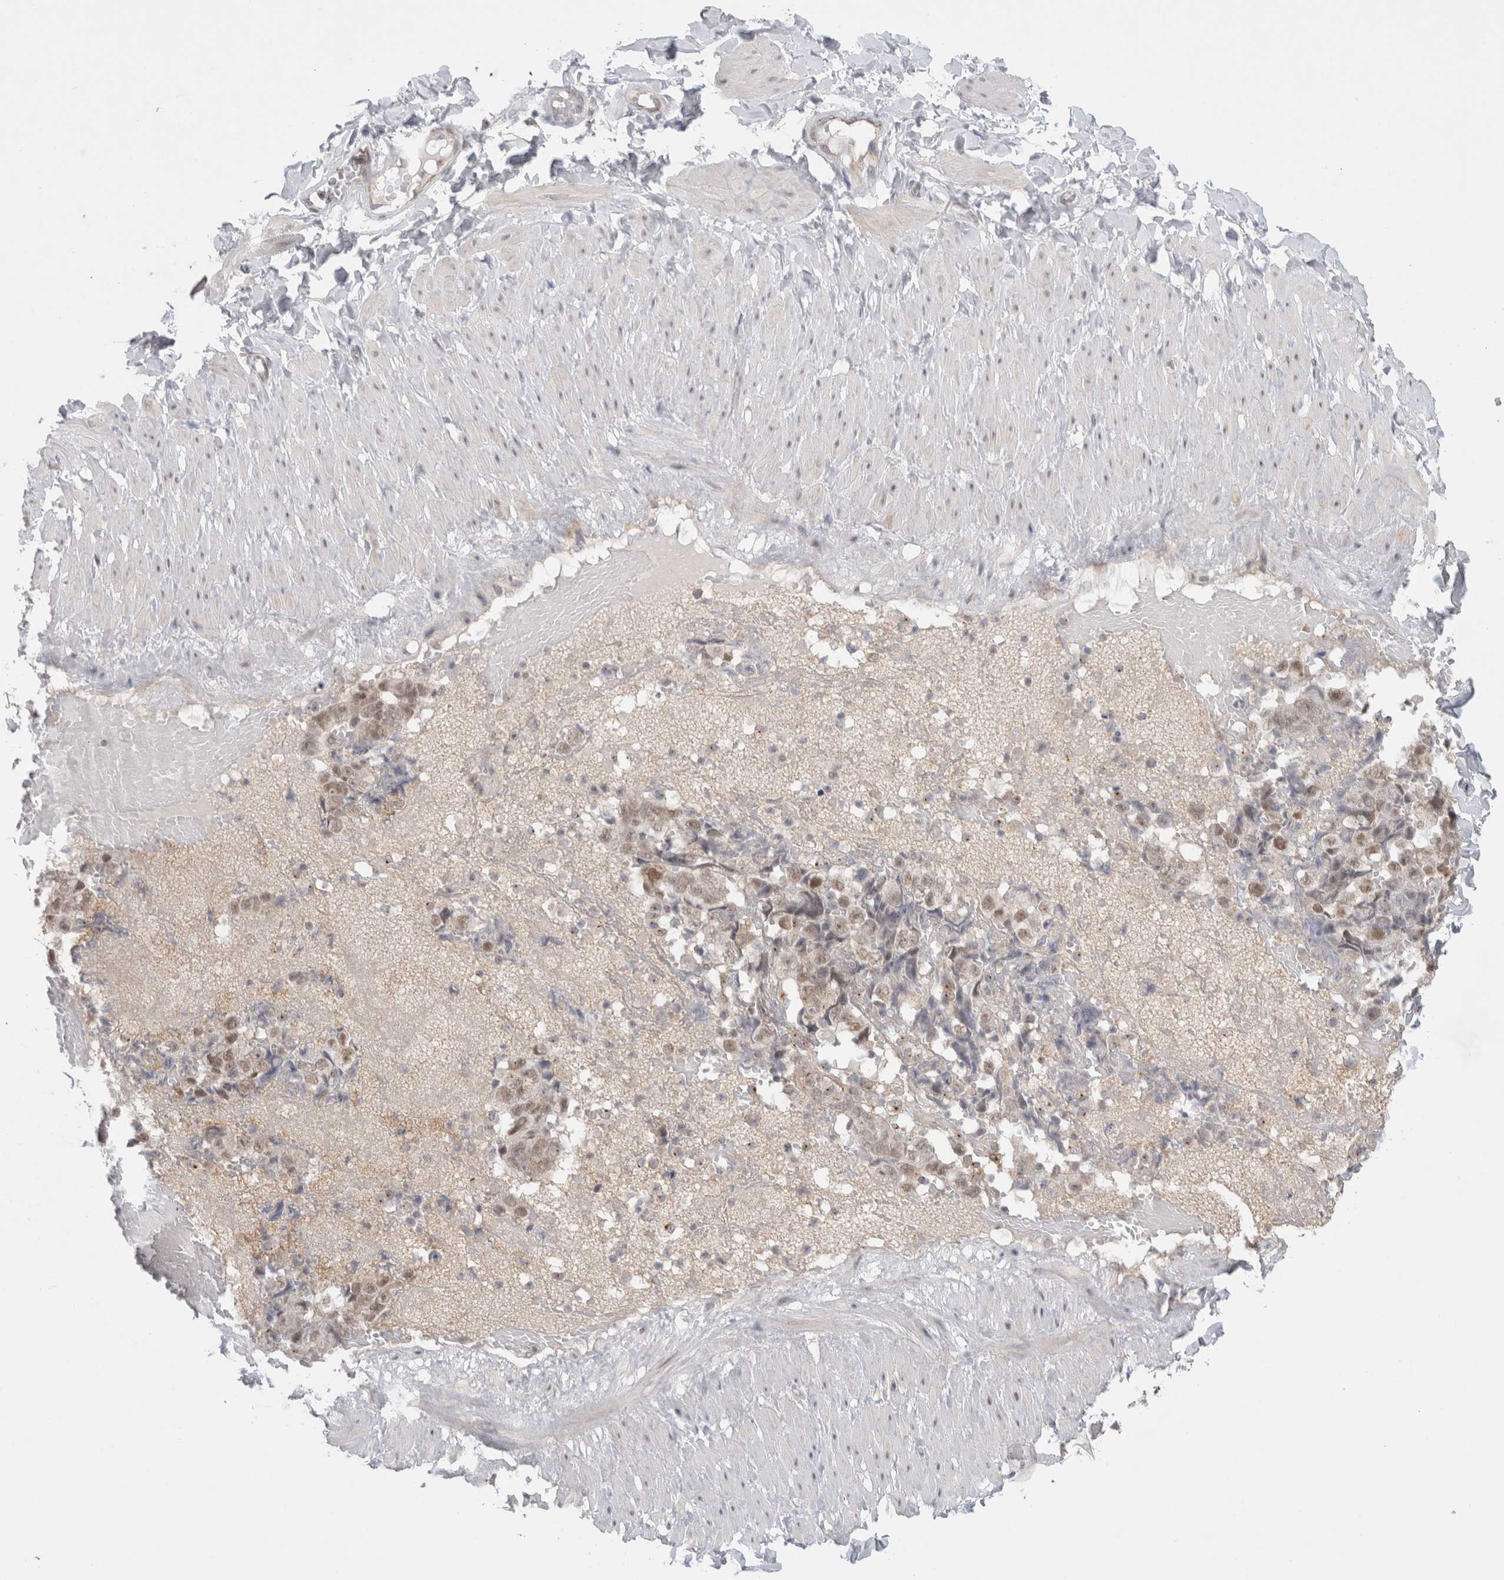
{"staining": {"intensity": "negative", "quantity": "none", "location": "none"}, "tissue": "adipose tissue", "cell_type": "Adipocytes", "image_type": "normal", "snomed": [{"axis": "morphology", "description": "Normal tissue, NOS"}, {"axis": "topography", "description": "Adipose tissue"}, {"axis": "topography", "description": "Vascular tissue"}, {"axis": "topography", "description": "Peripheral nerve tissue"}], "caption": "Benign adipose tissue was stained to show a protein in brown. There is no significant positivity in adipocytes. Brightfield microscopy of immunohistochemistry (IHC) stained with DAB (3,3'-diaminobenzidine) (brown) and hematoxylin (blue), captured at high magnification.", "gene": "BICD2", "patient": {"sex": "male", "age": 25}}